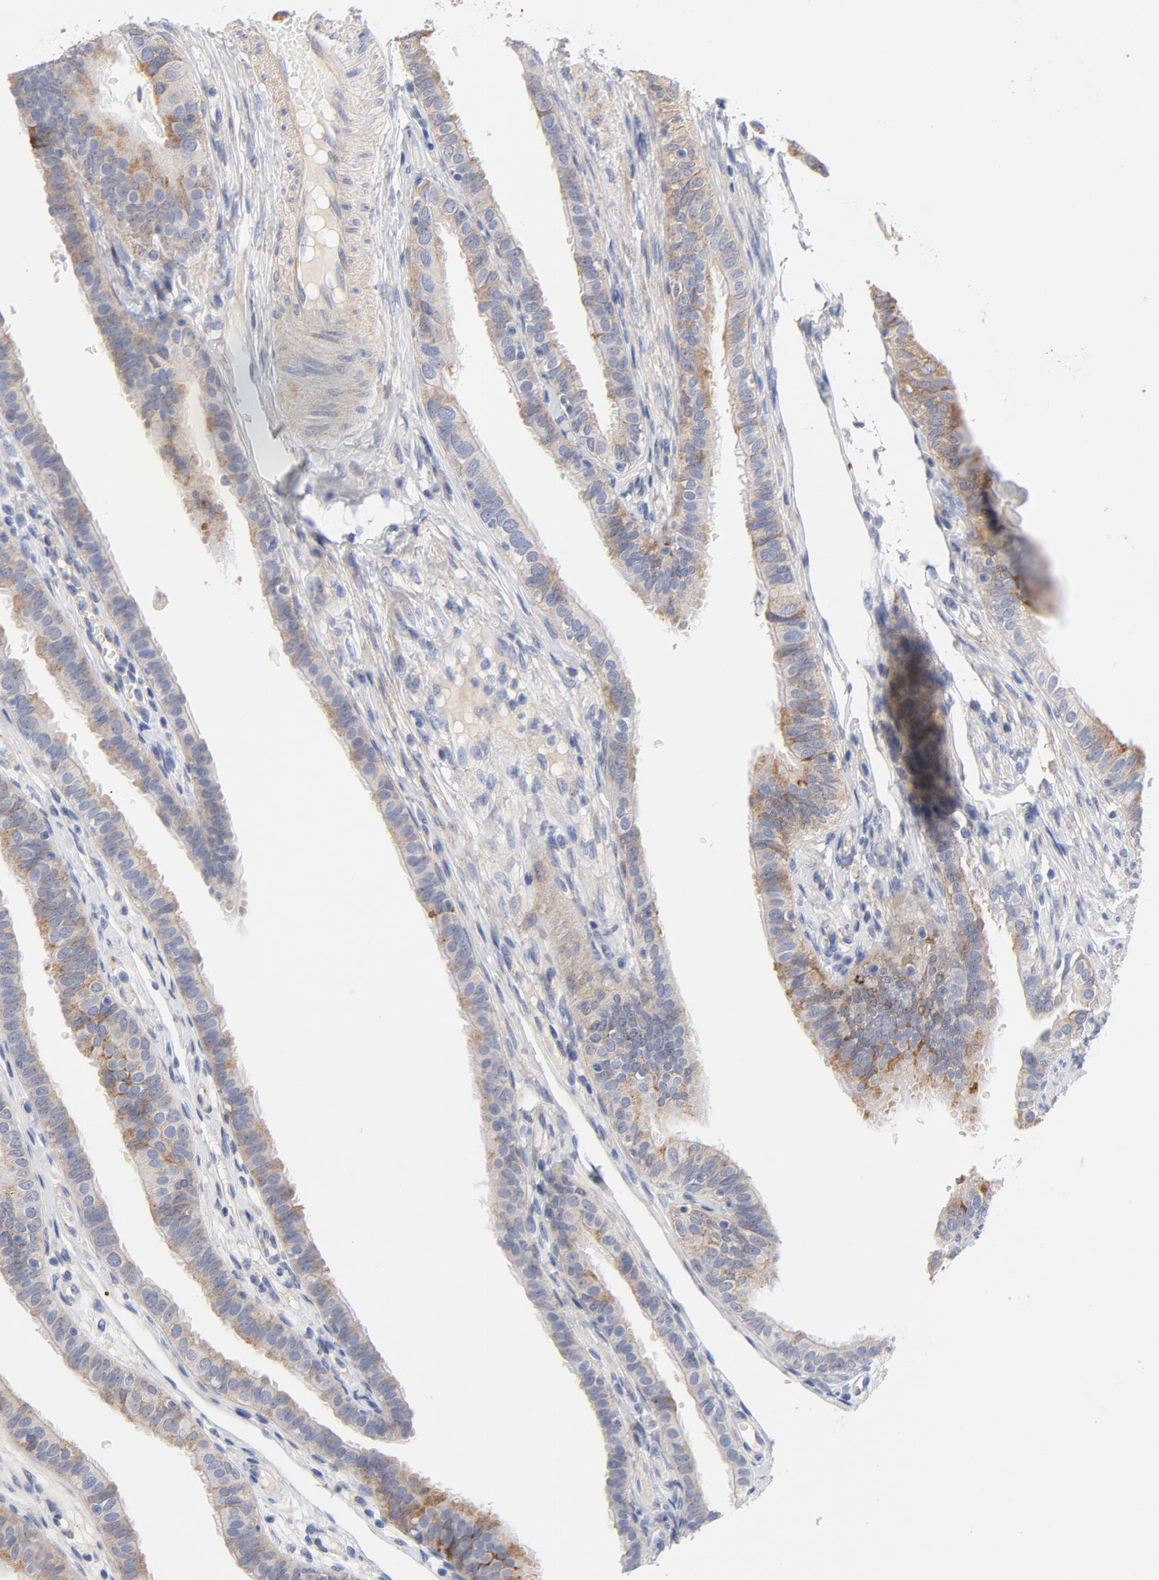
{"staining": {"intensity": "moderate", "quantity": "25%-75%", "location": "cytoplasmic/membranous"}, "tissue": "fallopian tube", "cell_type": "Glandular cells", "image_type": "normal", "snomed": [{"axis": "morphology", "description": "Normal tissue, NOS"}, {"axis": "morphology", "description": "Dermoid, NOS"}, {"axis": "topography", "description": "Fallopian tube"}], "caption": "A brown stain highlights moderate cytoplasmic/membranous expression of a protein in glandular cells of normal fallopian tube.", "gene": "RAPGEF3", "patient": {"sex": "female", "age": 33}}